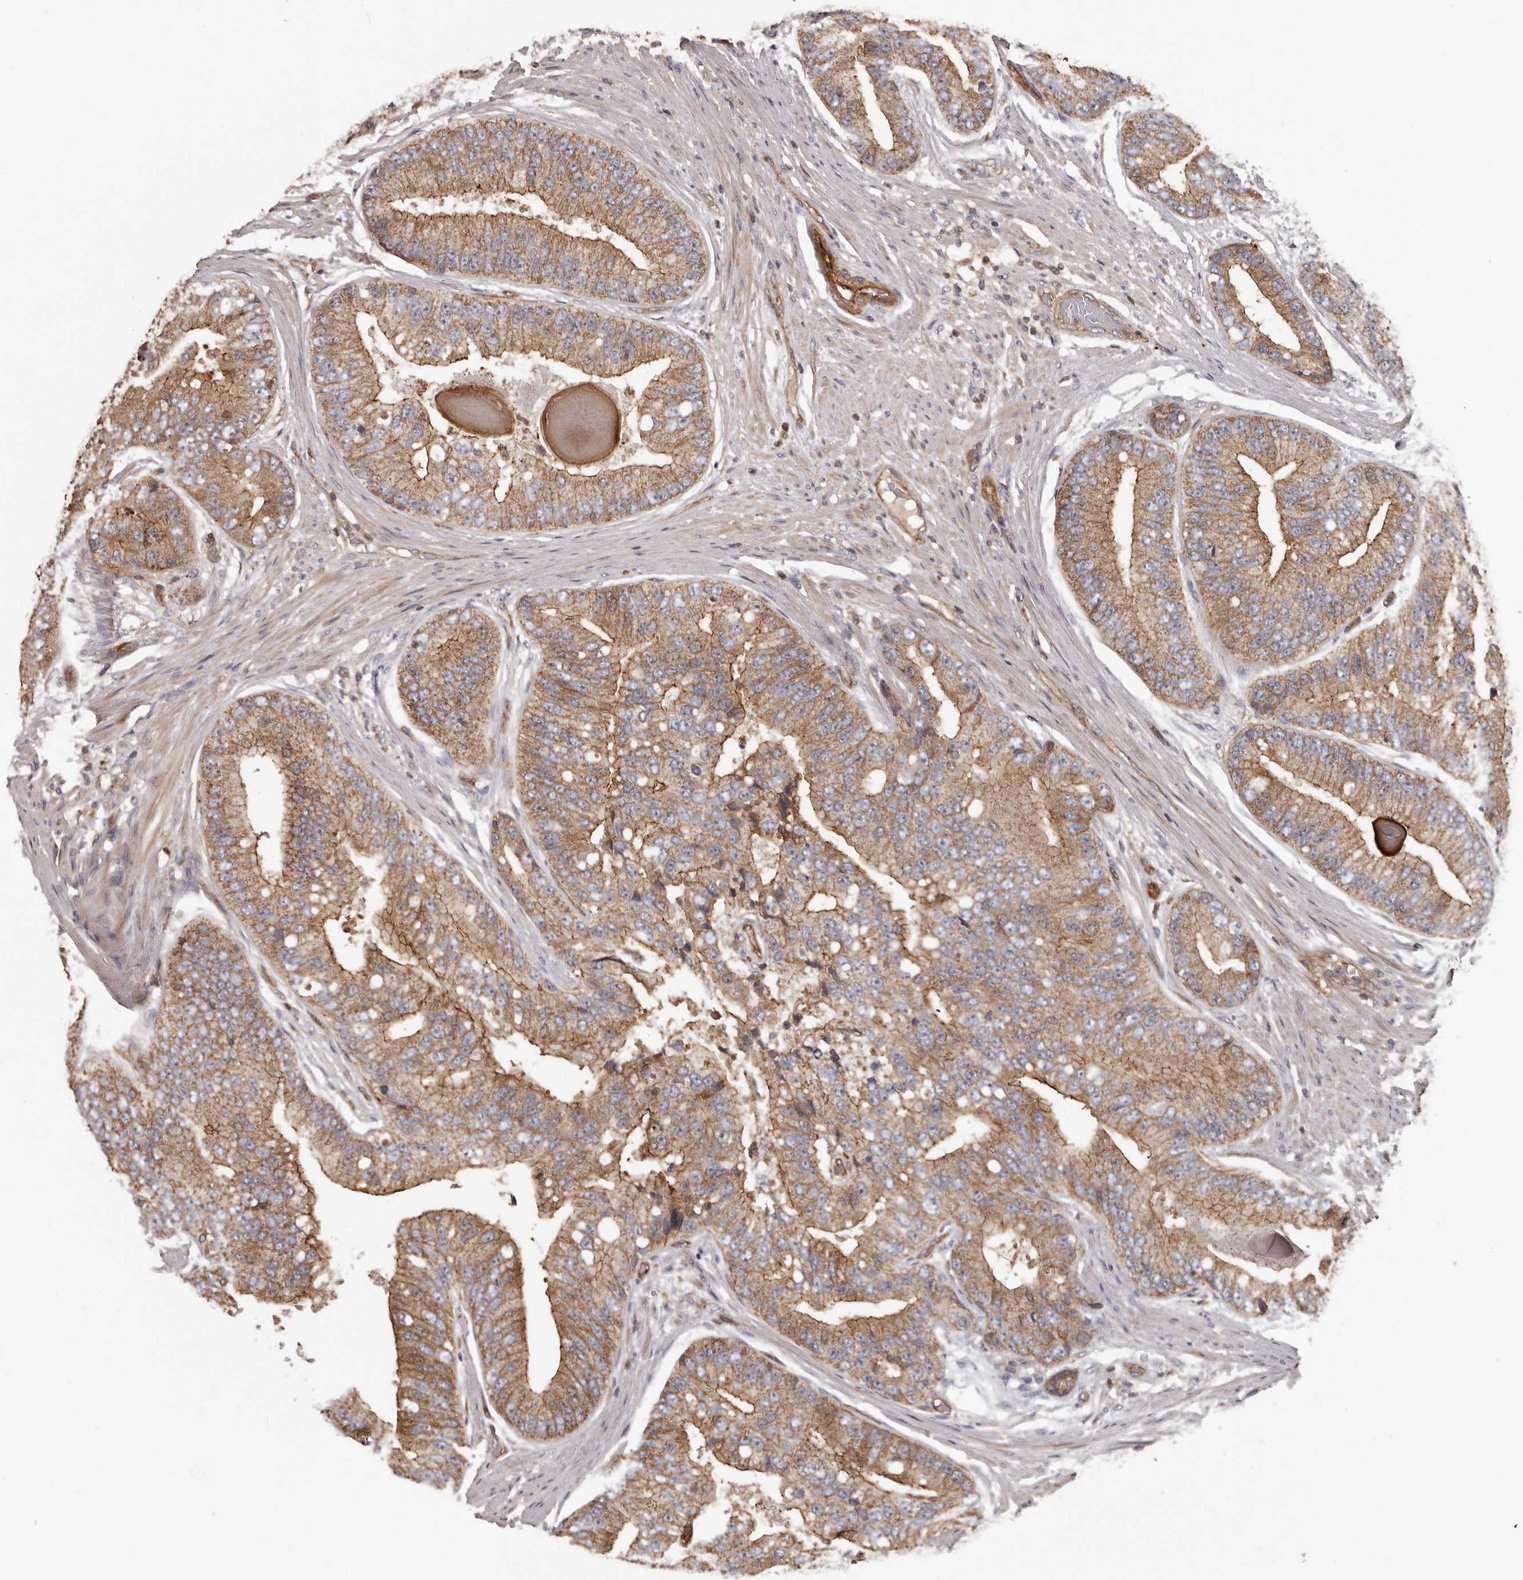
{"staining": {"intensity": "moderate", "quantity": ">75%", "location": "cytoplasmic/membranous"}, "tissue": "prostate cancer", "cell_type": "Tumor cells", "image_type": "cancer", "snomed": [{"axis": "morphology", "description": "Adenocarcinoma, High grade"}, {"axis": "topography", "description": "Prostate"}], "caption": "Brown immunohistochemical staining in human high-grade adenocarcinoma (prostate) reveals moderate cytoplasmic/membranous expression in about >75% of tumor cells.", "gene": "PNRC2", "patient": {"sex": "male", "age": 70}}